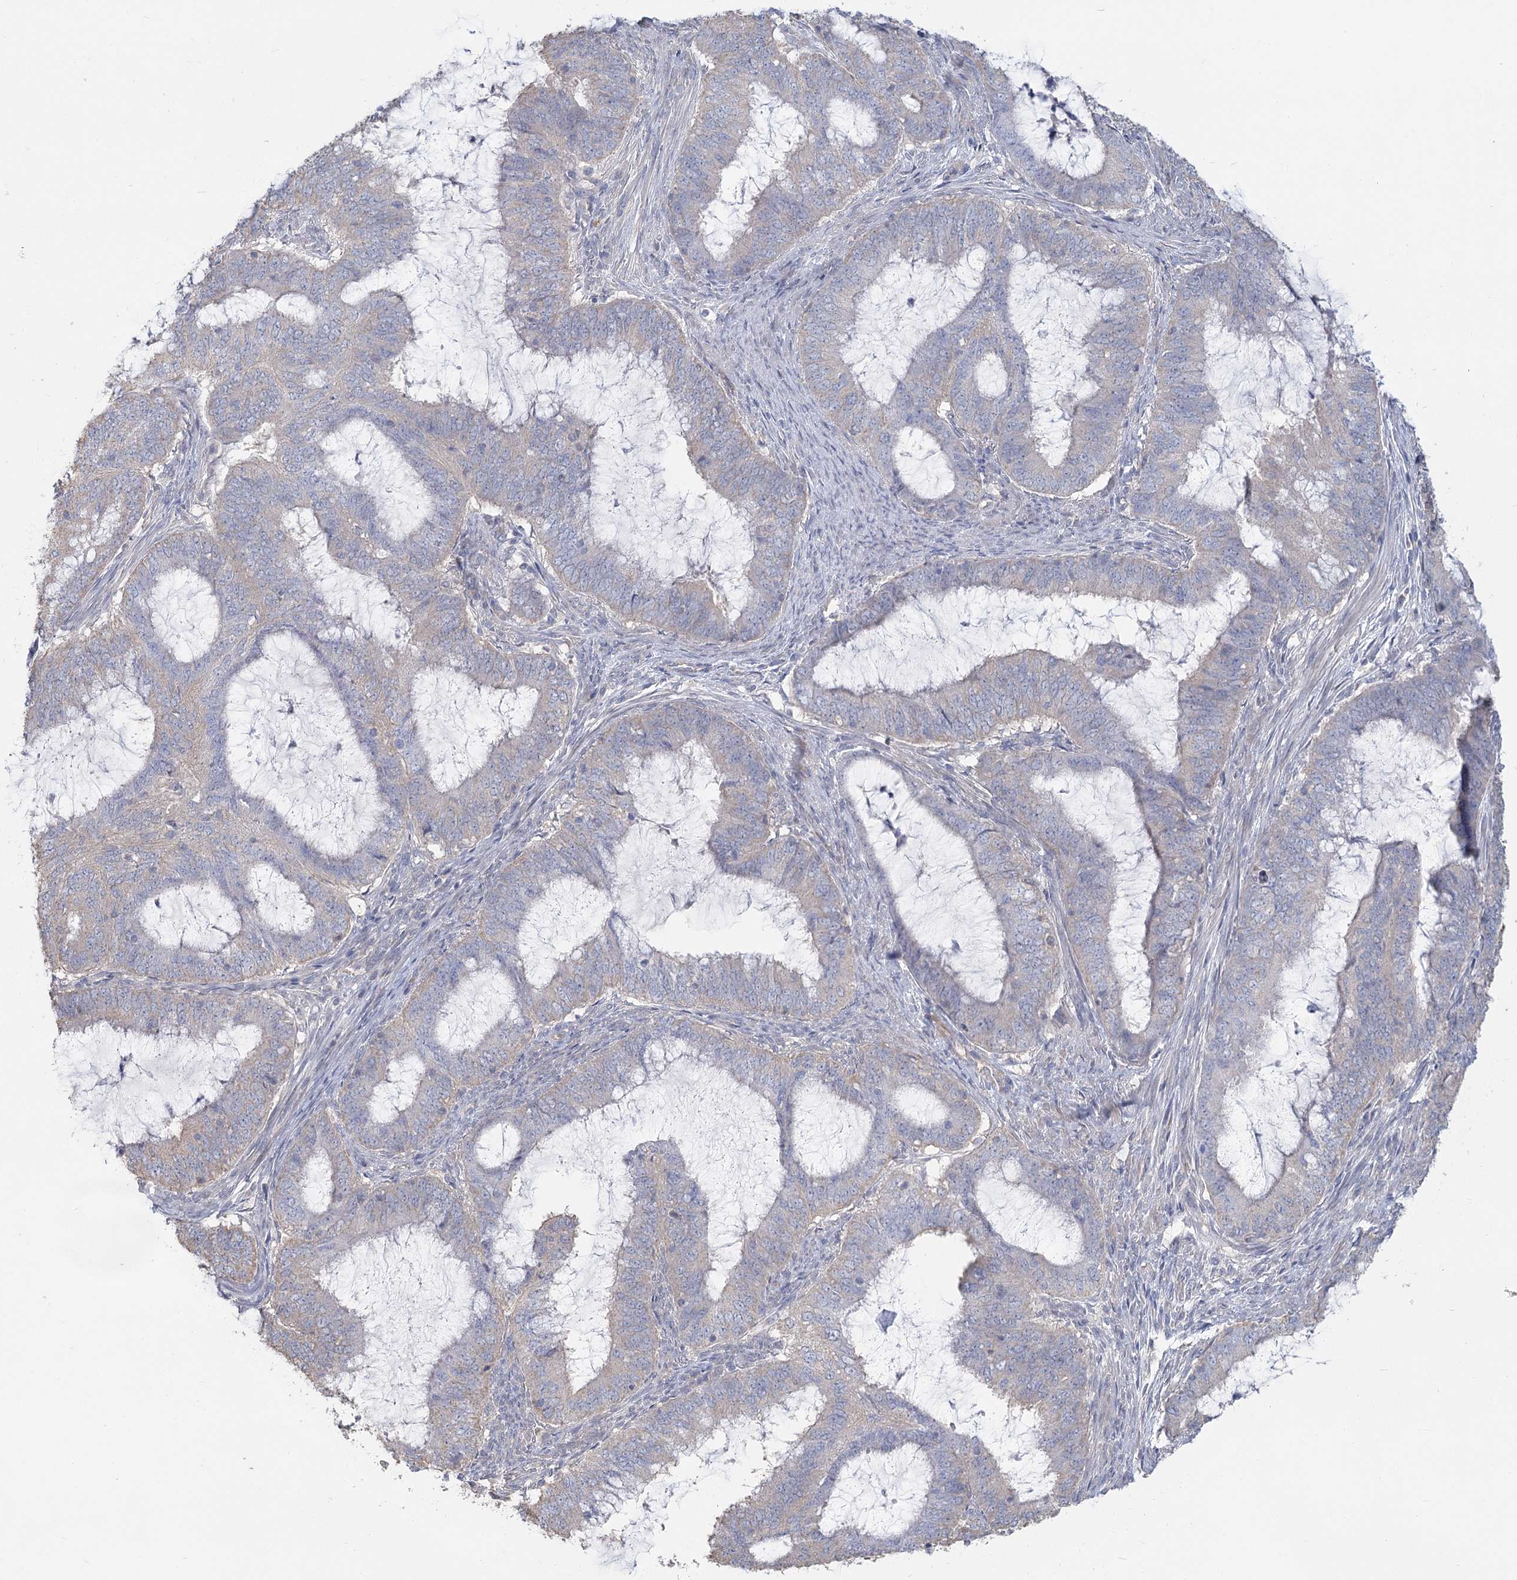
{"staining": {"intensity": "negative", "quantity": "none", "location": "none"}, "tissue": "endometrial cancer", "cell_type": "Tumor cells", "image_type": "cancer", "snomed": [{"axis": "morphology", "description": "Adenocarcinoma, NOS"}, {"axis": "topography", "description": "Endometrium"}], "caption": "An image of human endometrial cancer is negative for staining in tumor cells. Brightfield microscopy of immunohistochemistry (IHC) stained with DAB (3,3'-diaminobenzidine) (brown) and hematoxylin (blue), captured at high magnification.", "gene": "CNTLN", "patient": {"sex": "female", "age": 51}}